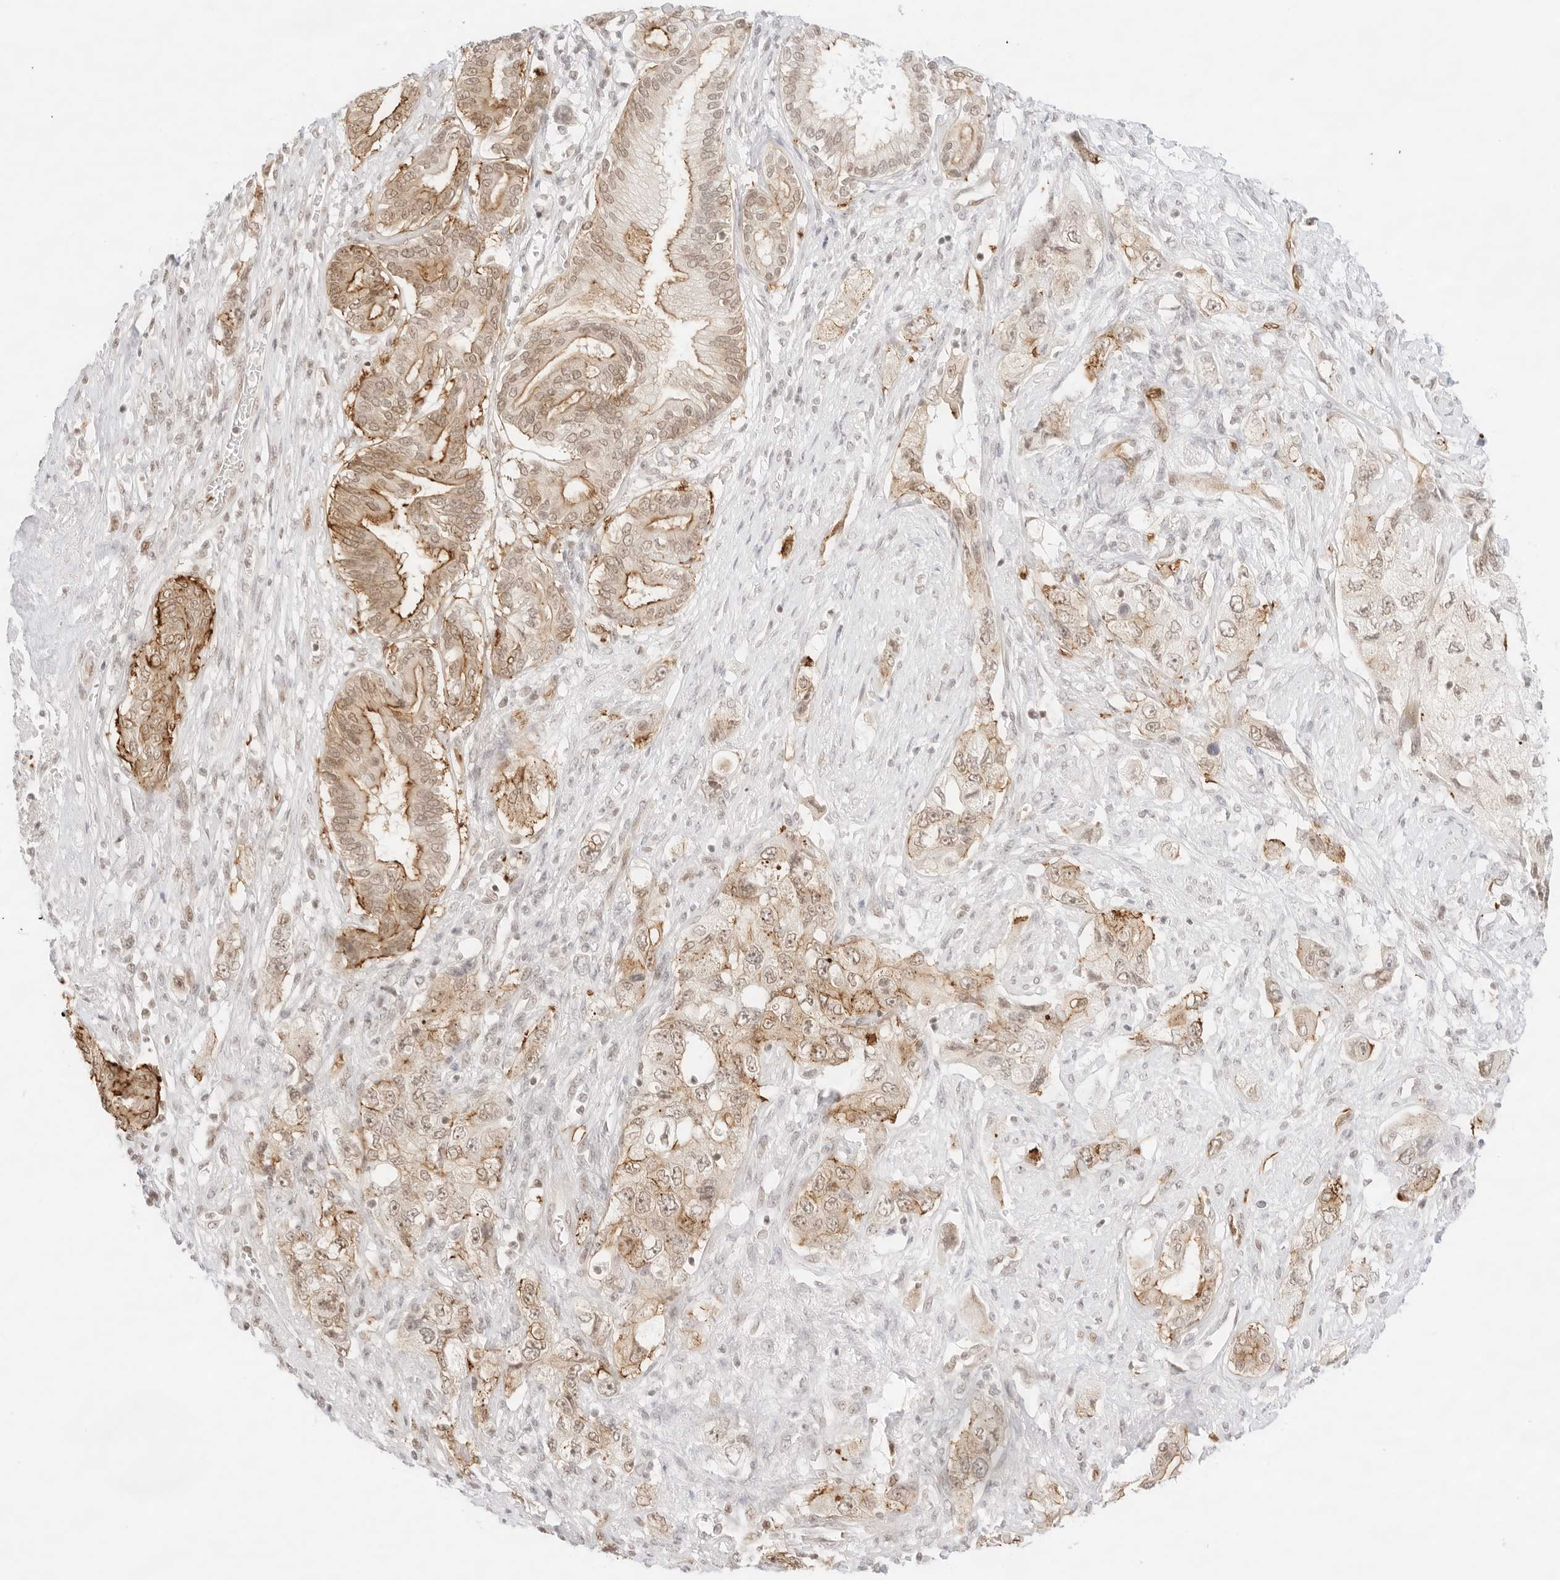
{"staining": {"intensity": "moderate", "quantity": ">75%", "location": "cytoplasmic/membranous,nuclear"}, "tissue": "pancreatic cancer", "cell_type": "Tumor cells", "image_type": "cancer", "snomed": [{"axis": "morphology", "description": "Adenocarcinoma, NOS"}, {"axis": "topography", "description": "Pancreas"}], "caption": "Pancreatic cancer (adenocarcinoma) was stained to show a protein in brown. There is medium levels of moderate cytoplasmic/membranous and nuclear expression in approximately >75% of tumor cells.", "gene": "GNAS", "patient": {"sex": "female", "age": 73}}